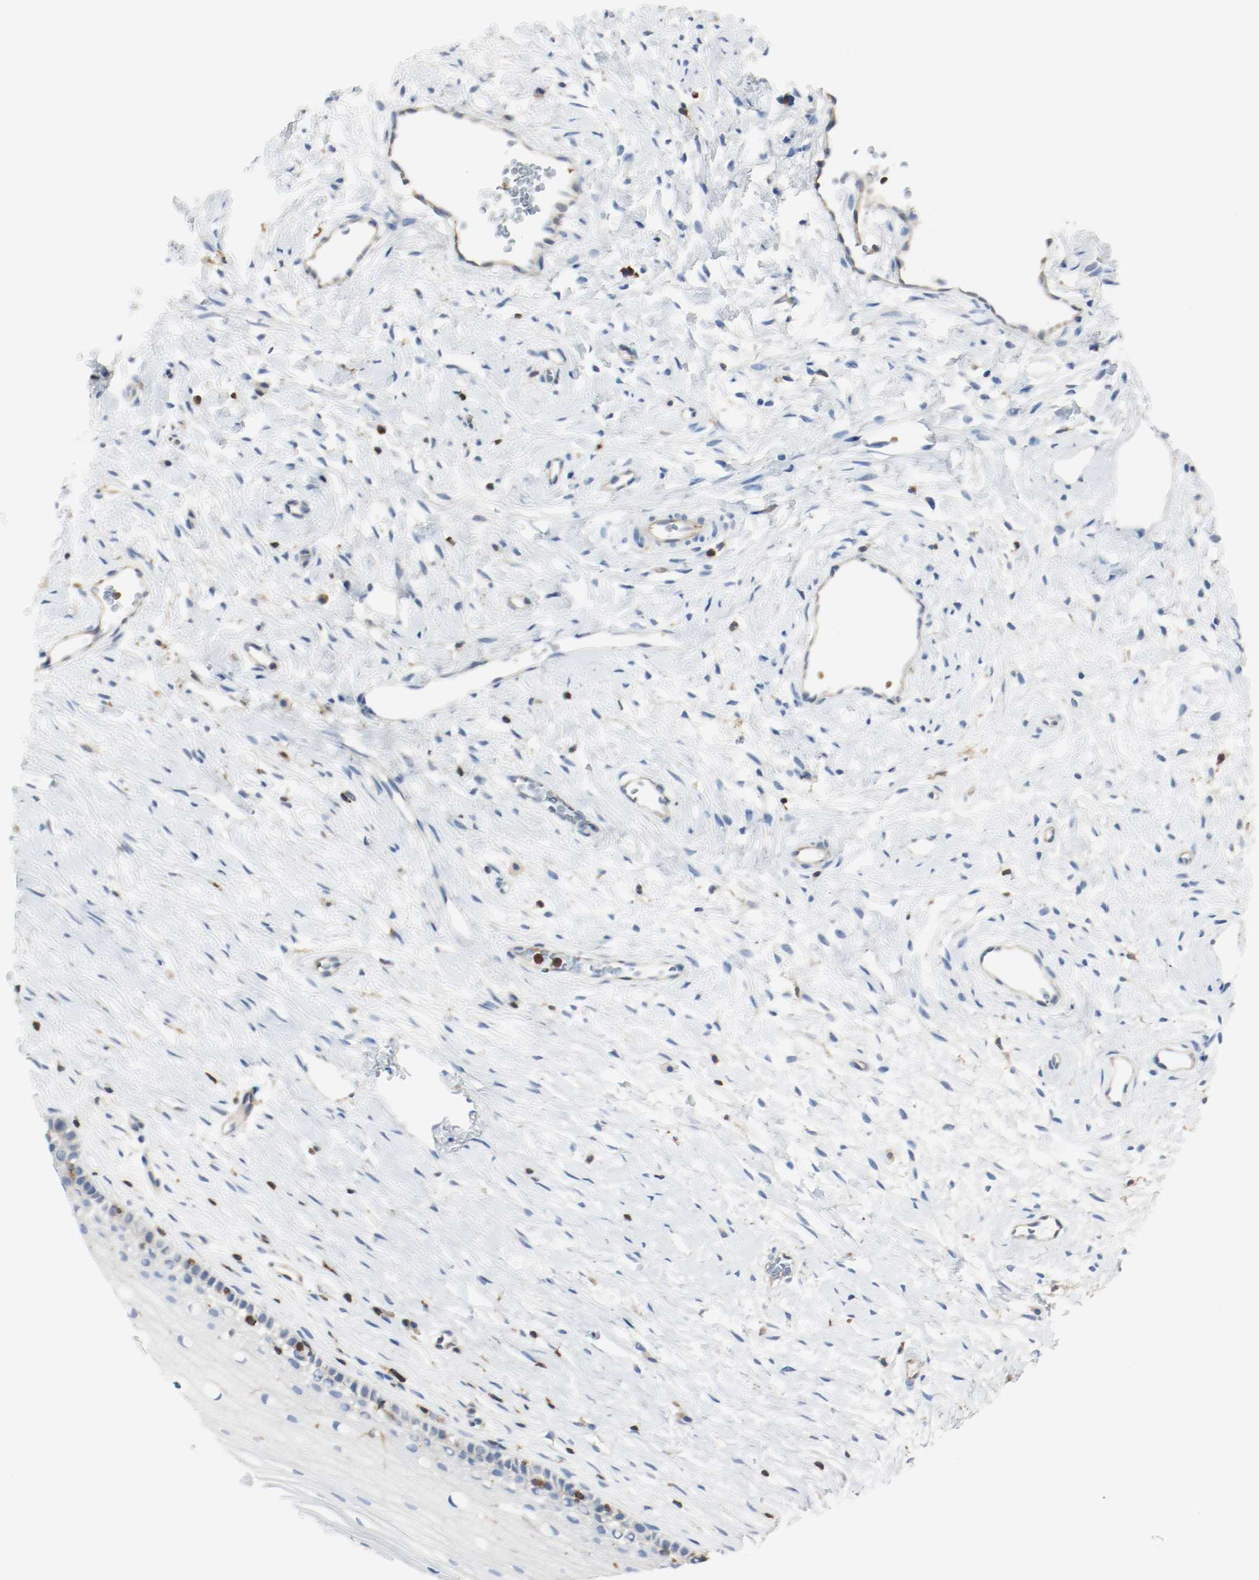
{"staining": {"intensity": "negative", "quantity": "none", "location": "none"}, "tissue": "cervix", "cell_type": "Glandular cells", "image_type": "normal", "snomed": [{"axis": "morphology", "description": "Normal tissue, NOS"}, {"axis": "topography", "description": "Cervix"}], "caption": "A histopathology image of cervix stained for a protein demonstrates no brown staining in glandular cells. (DAB (3,3'-diaminobenzidine) immunohistochemistry visualized using brightfield microscopy, high magnification).", "gene": "ARPC1B", "patient": {"sex": "female", "age": 46}}